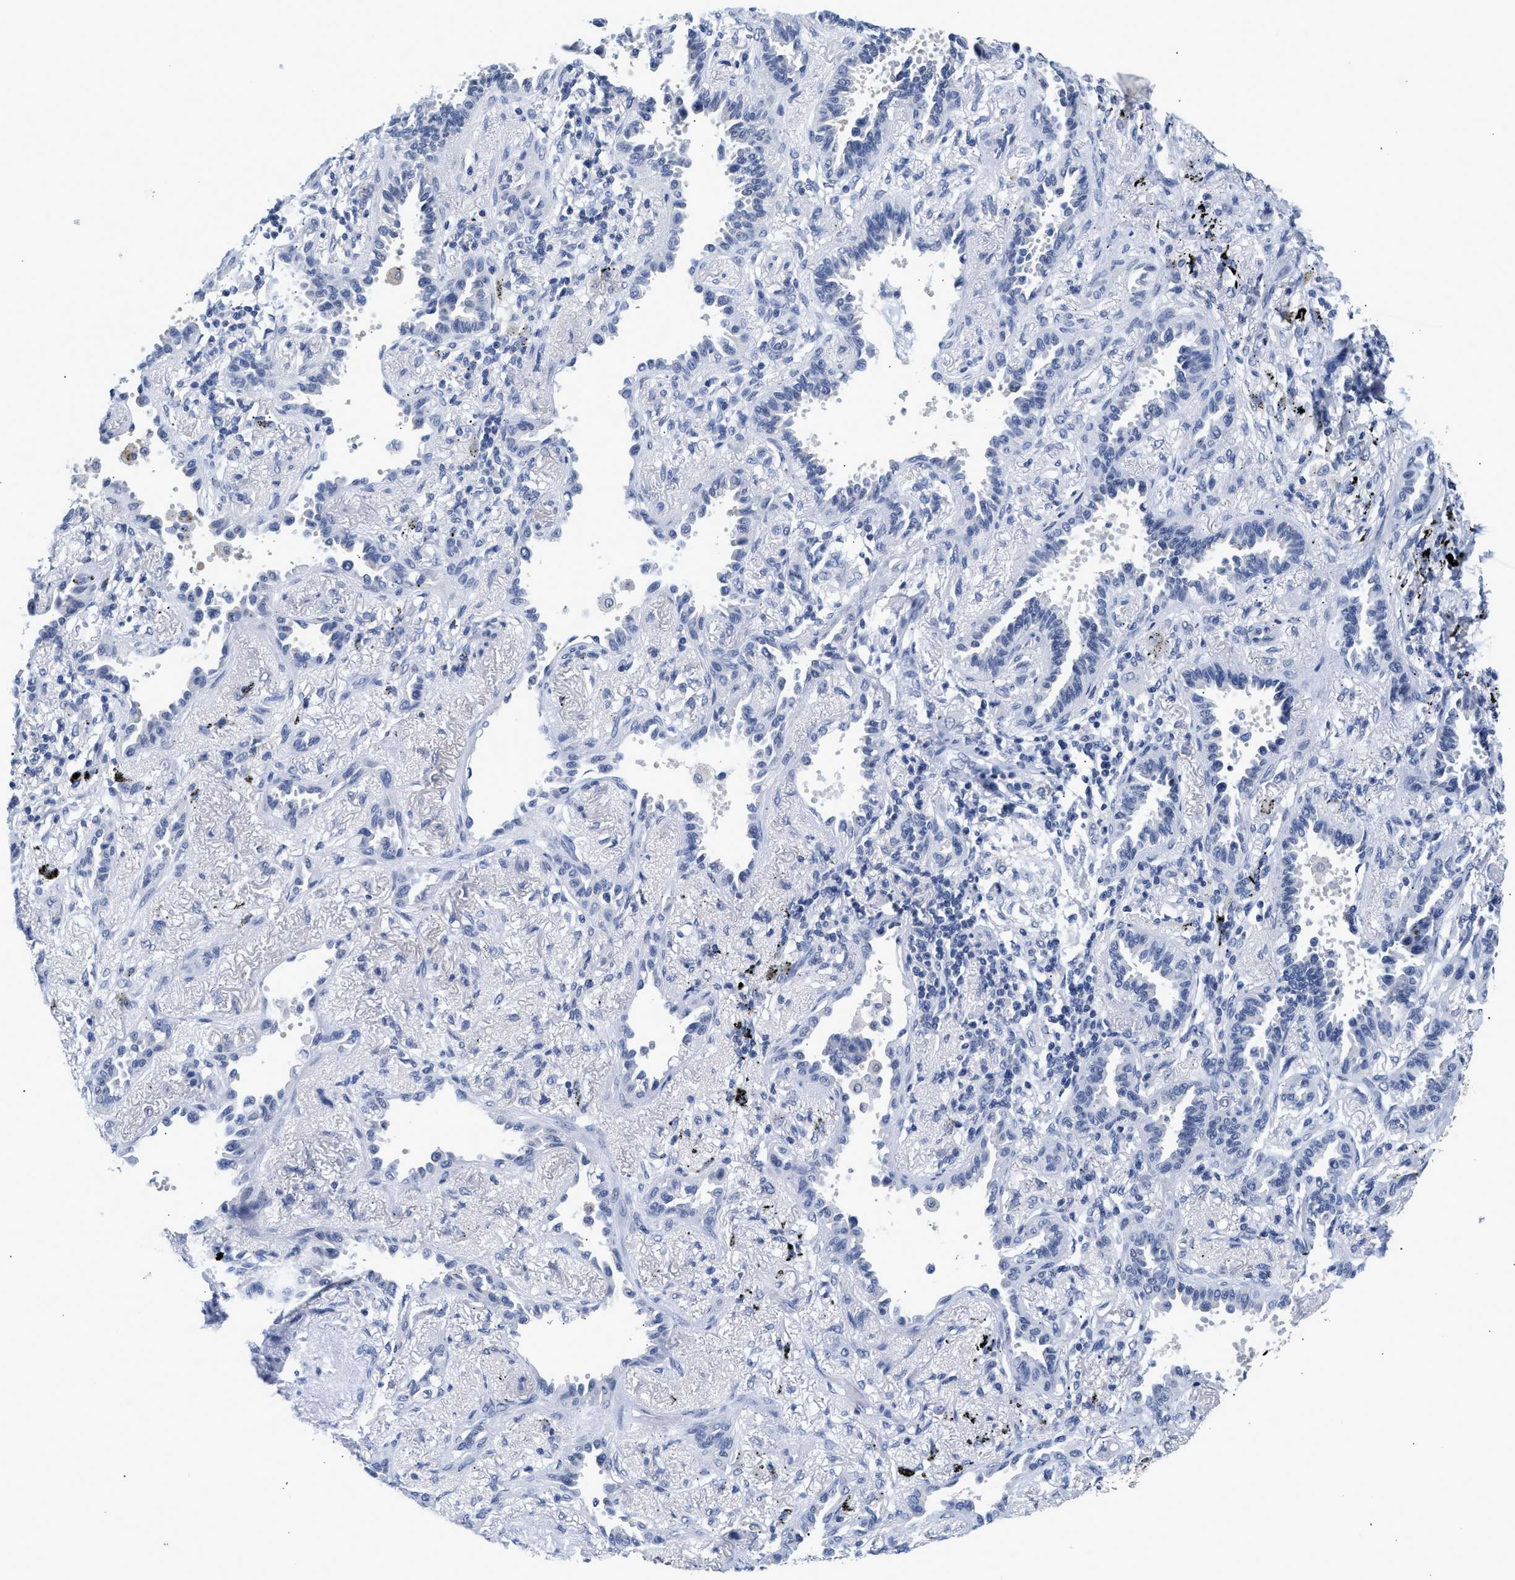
{"staining": {"intensity": "negative", "quantity": "none", "location": "none"}, "tissue": "lung cancer", "cell_type": "Tumor cells", "image_type": "cancer", "snomed": [{"axis": "morphology", "description": "Adenocarcinoma, NOS"}, {"axis": "topography", "description": "Lung"}], "caption": "This is an immunohistochemistry (IHC) histopathology image of adenocarcinoma (lung). There is no positivity in tumor cells.", "gene": "PPM1L", "patient": {"sex": "male", "age": 59}}